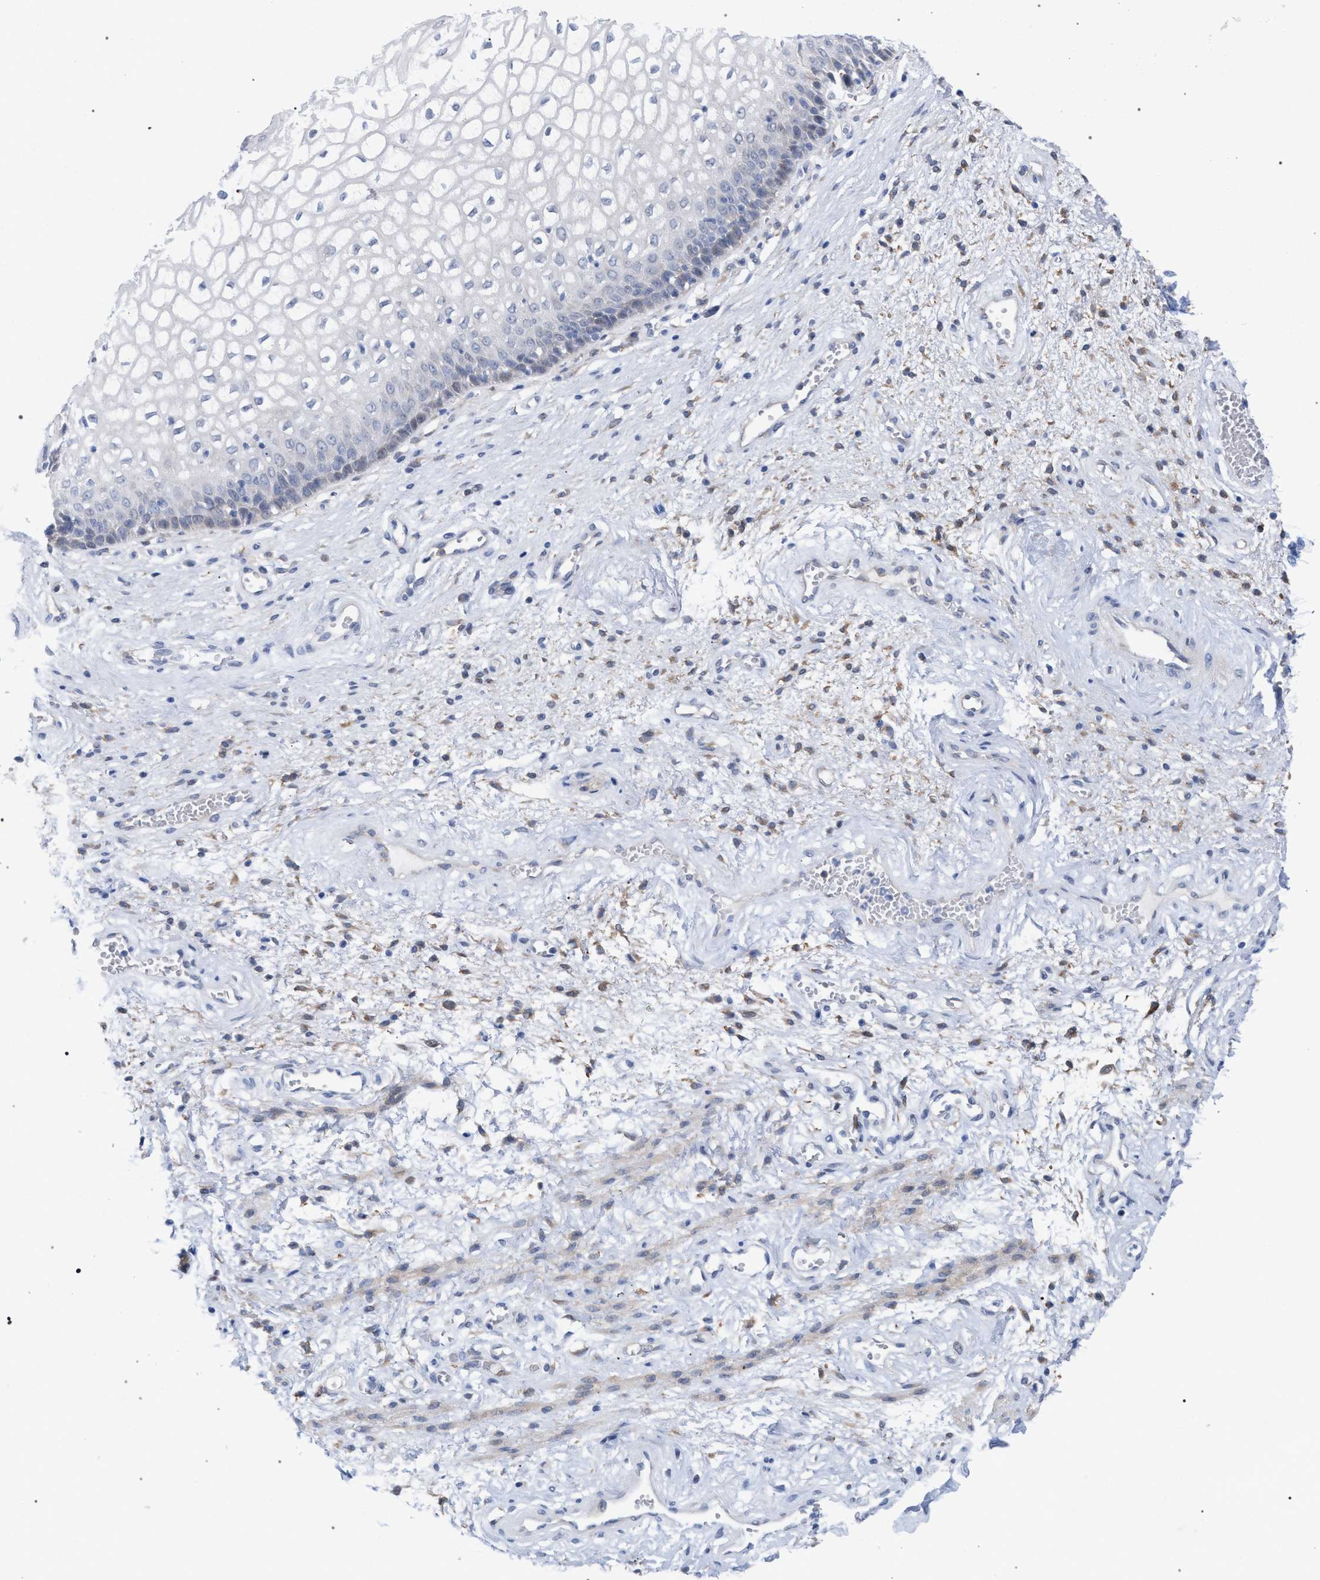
{"staining": {"intensity": "negative", "quantity": "none", "location": "none"}, "tissue": "vagina", "cell_type": "Squamous epithelial cells", "image_type": "normal", "snomed": [{"axis": "morphology", "description": "Normal tissue, NOS"}, {"axis": "topography", "description": "Vagina"}], "caption": "Squamous epithelial cells are negative for protein expression in unremarkable human vagina. (DAB immunohistochemistry, high magnification).", "gene": "FHOD3", "patient": {"sex": "female", "age": 34}}